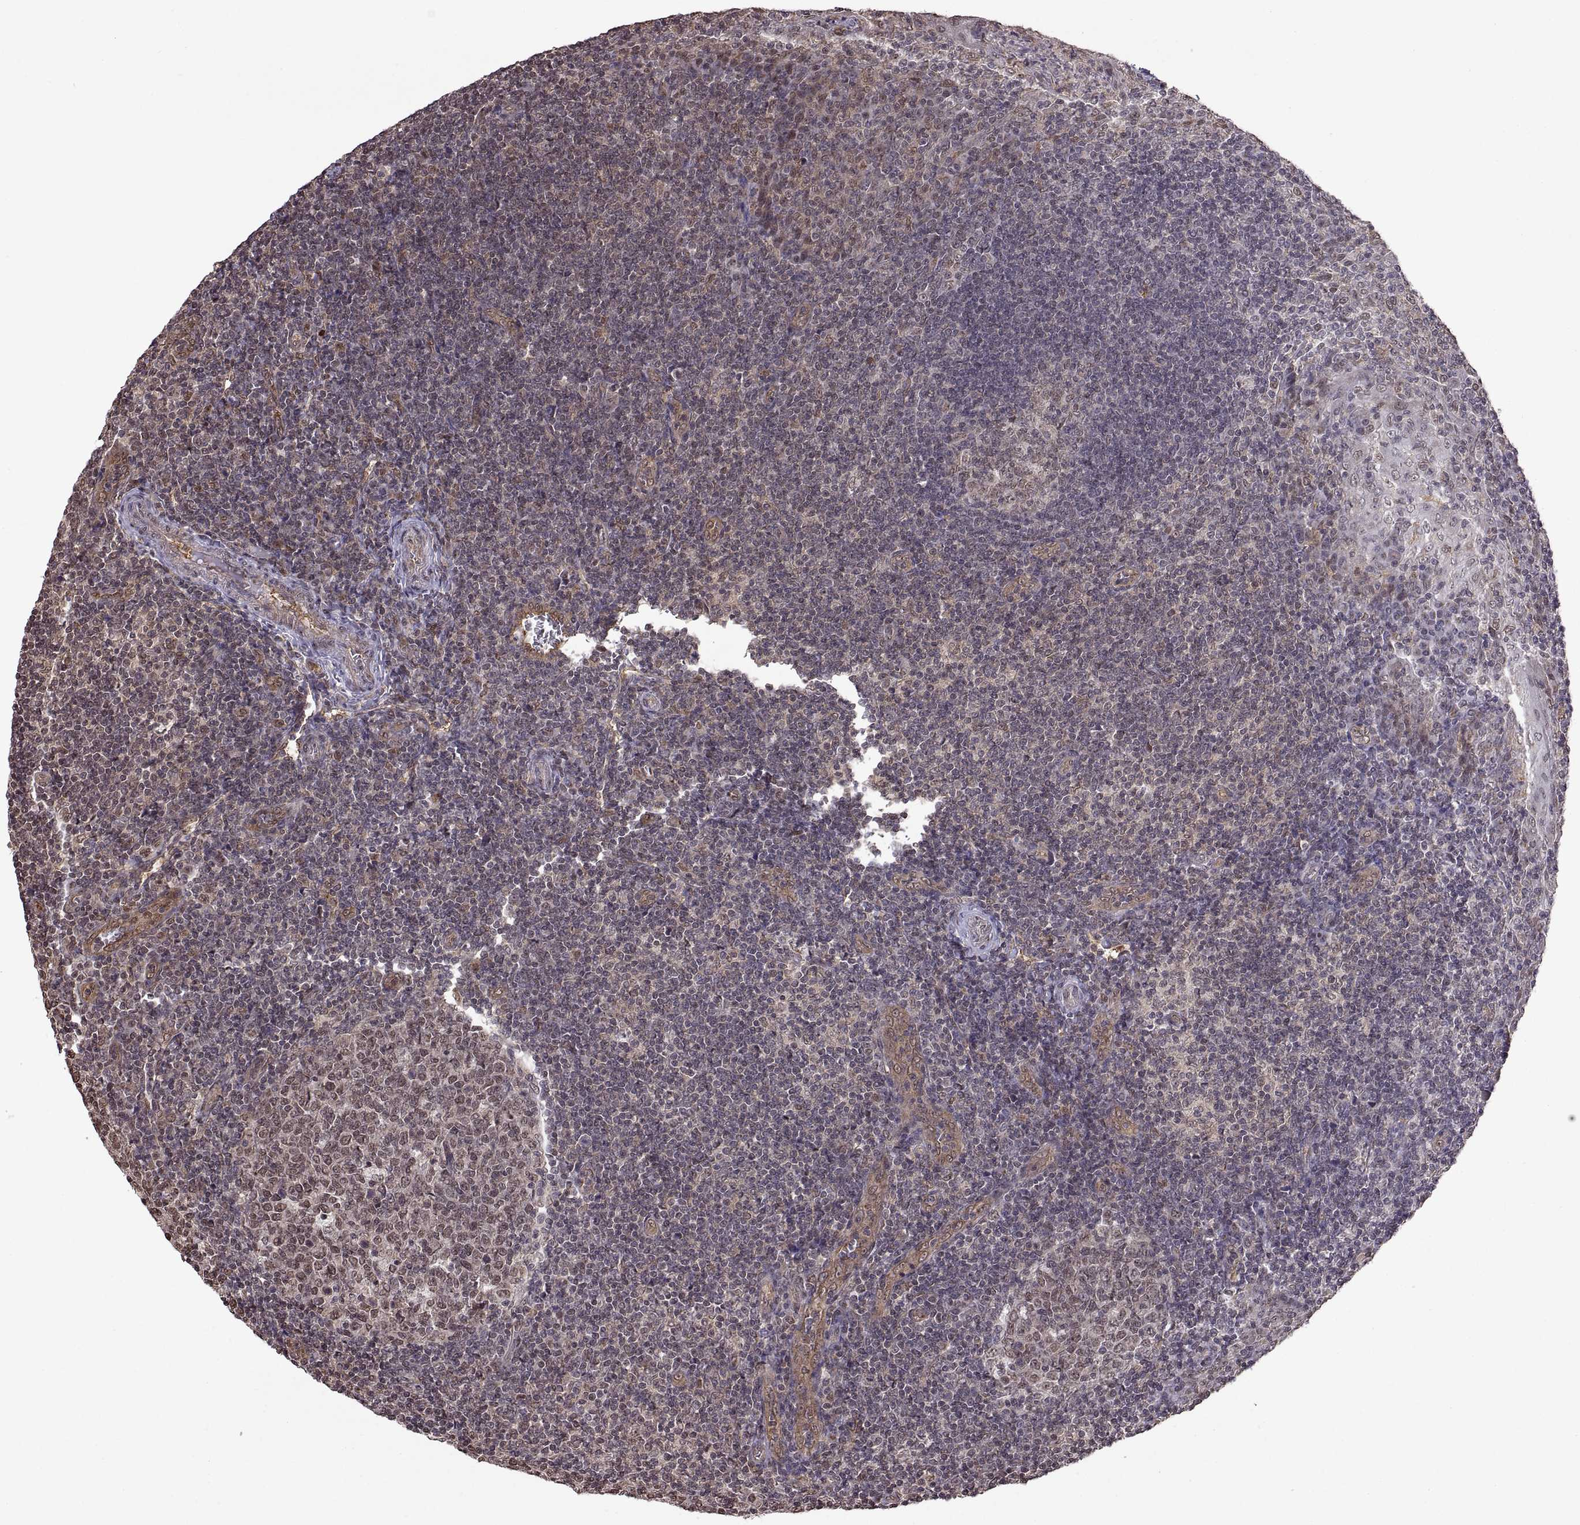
{"staining": {"intensity": "weak", "quantity": "25%-75%", "location": "nuclear"}, "tissue": "tonsil", "cell_type": "Germinal center cells", "image_type": "normal", "snomed": [{"axis": "morphology", "description": "Normal tissue, NOS"}, {"axis": "topography", "description": "Tonsil"}], "caption": "Immunohistochemical staining of unremarkable tonsil displays 25%-75% levels of weak nuclear protein positivity in about 25%-75% of germinal center cells.", "gene": "ARRB1", "patient": {"sex": "female", "age": 12}}